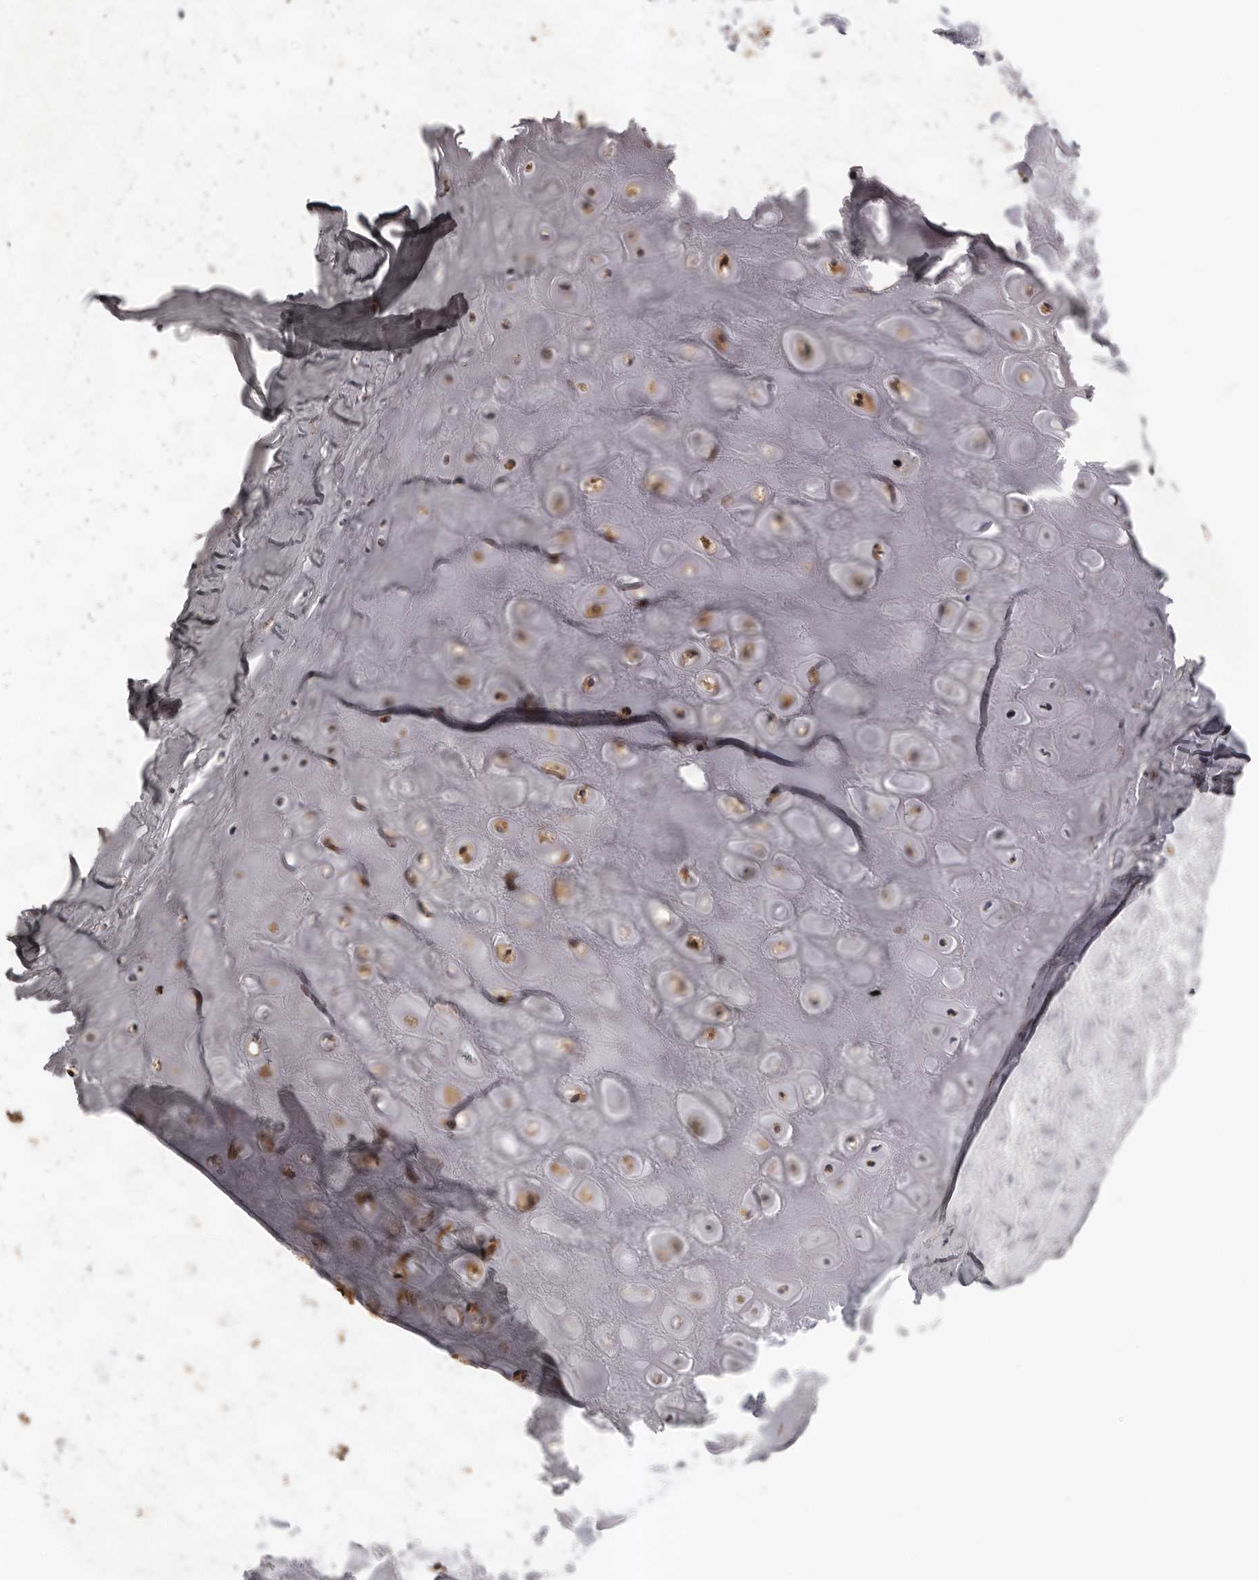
{"staining": {"intensity": "weak", "quantity": ">75%", "location": "cytoplasmic/membranous"}, "tissue": "adipose tissue", "cell_type": "Adipocytes", "image_type": "normal", "snomed": [{"axis": "morphology", "description": "Normal tissue, NOS"}, {"axis": "morphology", "description": "Basal cell carcinoma"}, {"axis": "topography", "description": "Skin"}], "caption": "Human adipose tissue stained for a protein (brown) shows weak cytoplasmic/membranous positive staining in about >75% of adipocytes.", "gene": "VPS37A", "patient": {"sex": "female", "age": 89}}